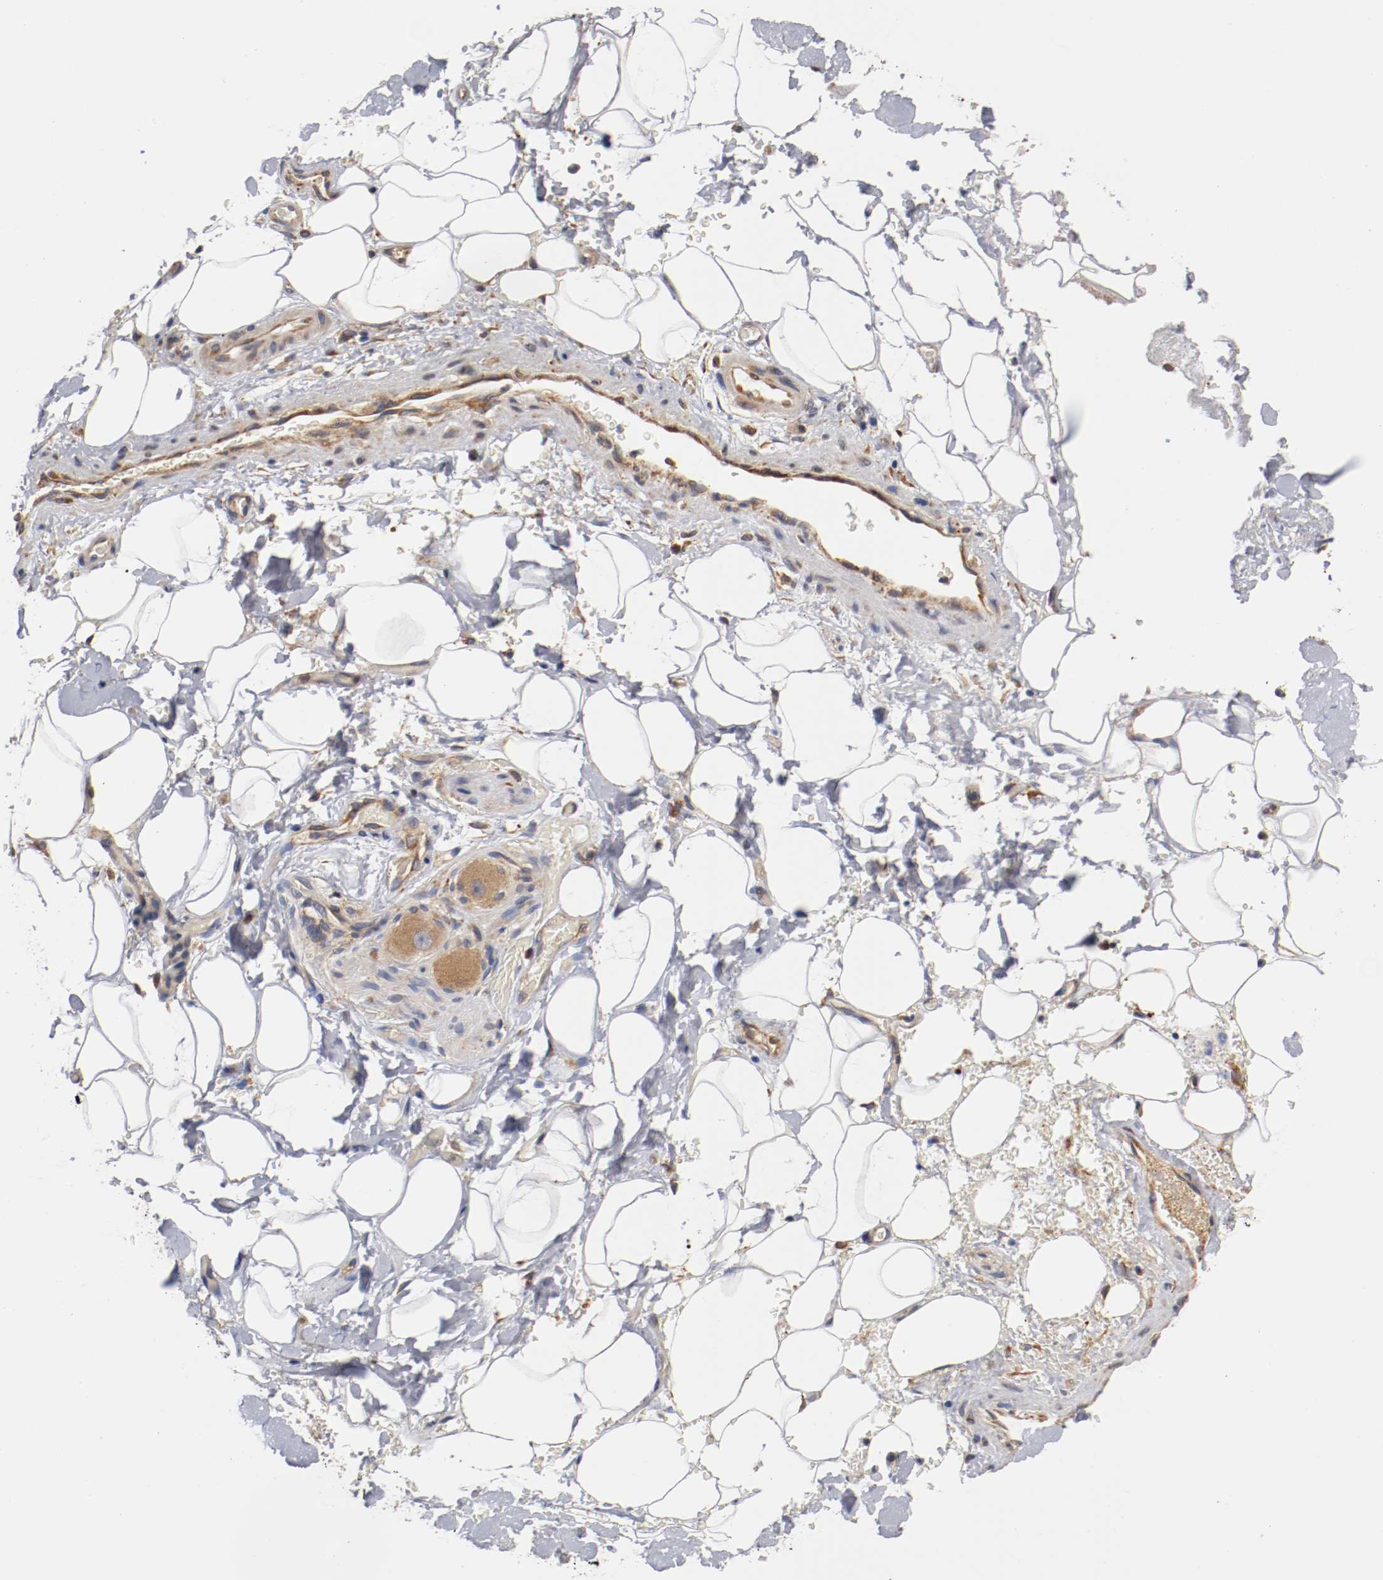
{"staining": {"intensity": "moderate", "quantity": "25%-75%", "location": "cytoplasmic/membranous"}, "tissue": "adipose tissue", "cell_type": "Adipocytes", "image_type": "normal", "snomed": [{"axis": "morphology", "description": "Normal tissue, NOS"}, {"axis": "morphology", "description": "Cholangiocarcinoma"}, {"axis": "topography", "description": "Liver"}, {"axis": "topography", "description": "Peripheral nerve tissue"}], "caption": "Immunohistochemistry (IHC) of unremarkable adipose tissue reveals medium levels of moderate cytoplasmic/membranous staining in approximately 25%-75% of adipocytes.", "gene": "TNFSF12", "patient": {"sex": "male", "age": 50}}